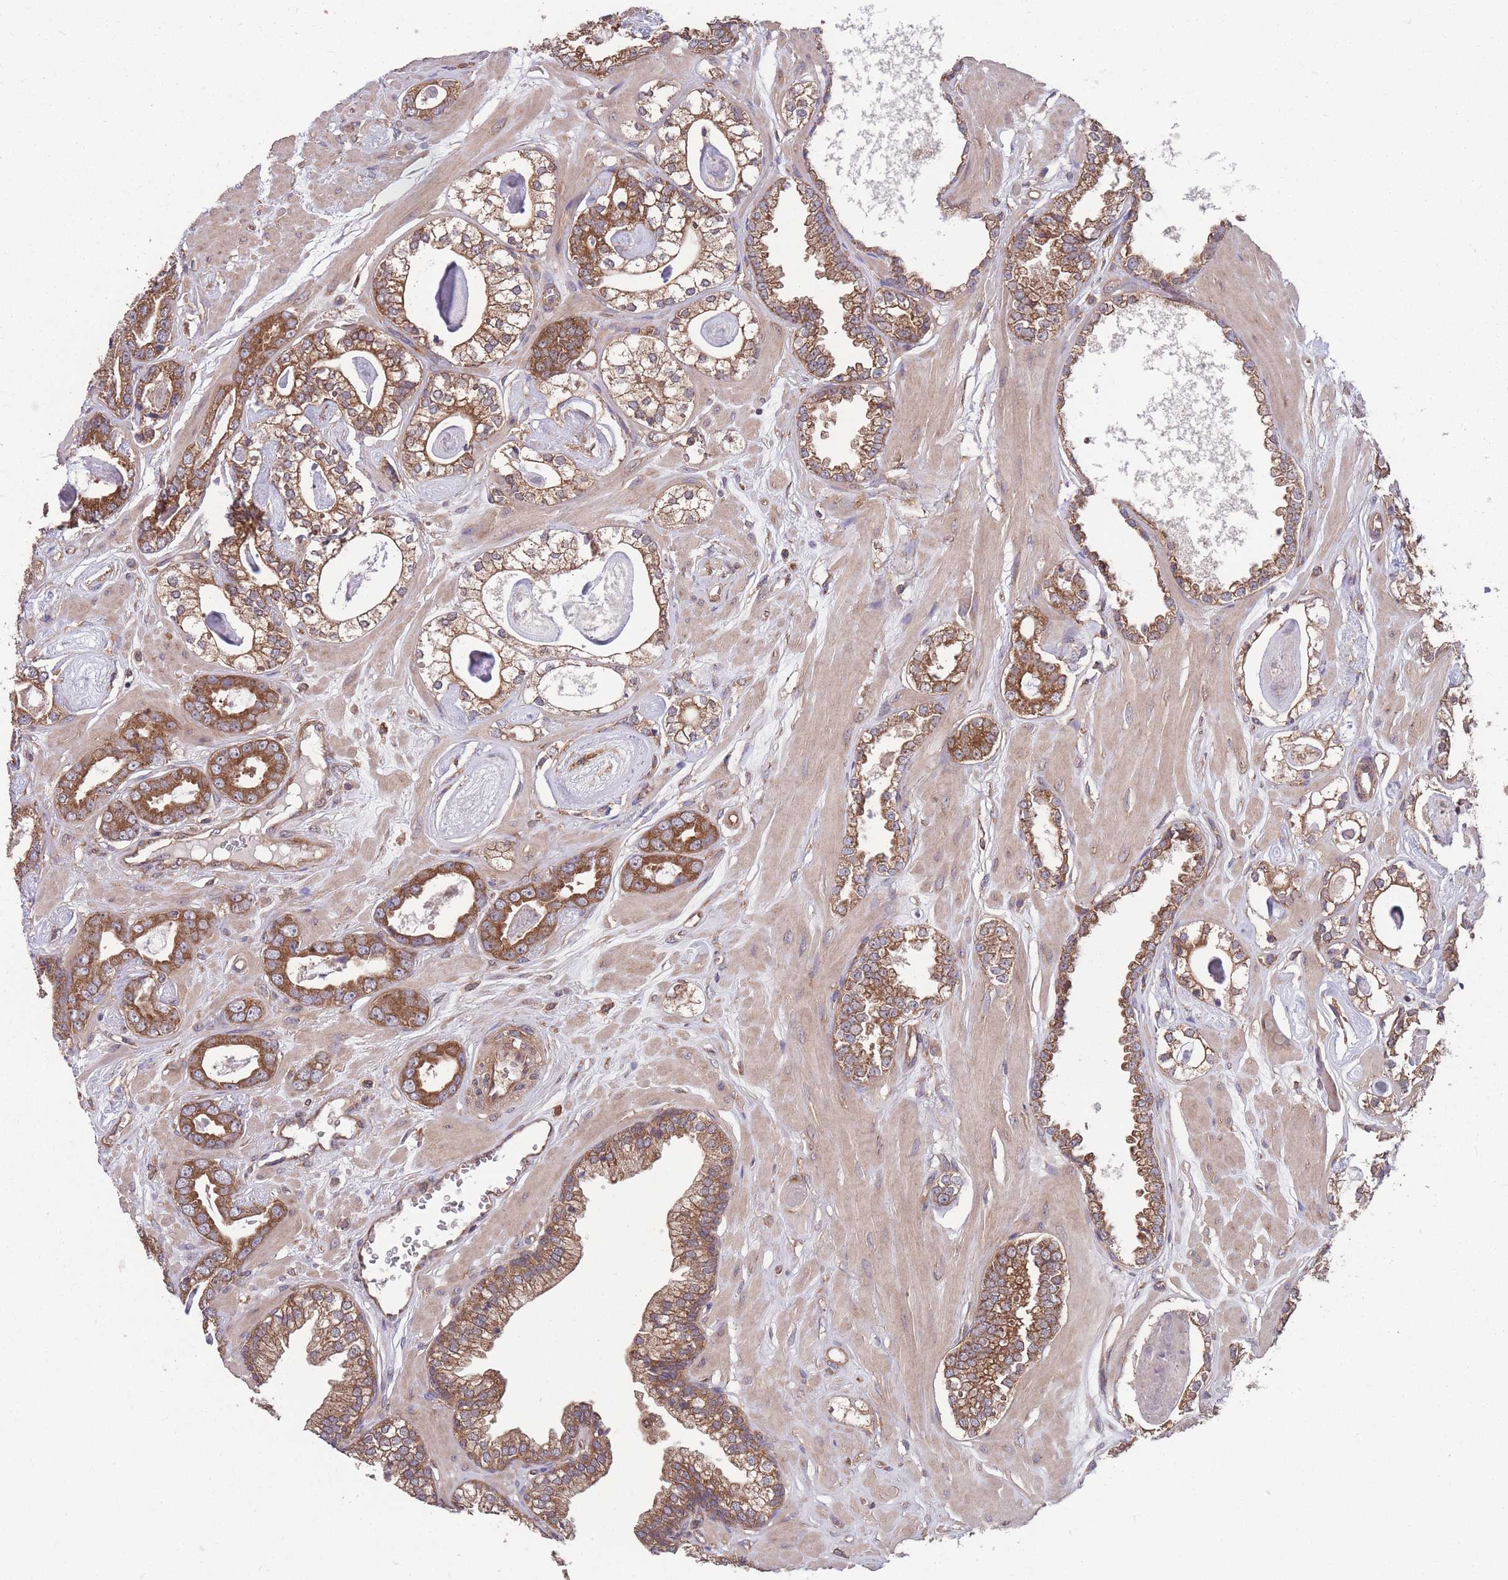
{"staining": {"intensity": "moderate", "quantity": ">75%", "location": "cytoplasmic/membranous"}, "tissue": "prostate cancer", "cell_type": "Tumor cells", "image_type": "cancer", "snomed": [{"axis": "morphology", "description": "Adenocarcinoma, Low grade"}, {"axis": "topography", "description": "Prostate"}], "caption": "Moderate cytoplasmic/membranous expression is appreciated in approximately >75% of tumor cells in prostate adenocarcinoma (low-grade).", "gene": "ZPR1", "patient": {"sex": "male", "age": 60}}